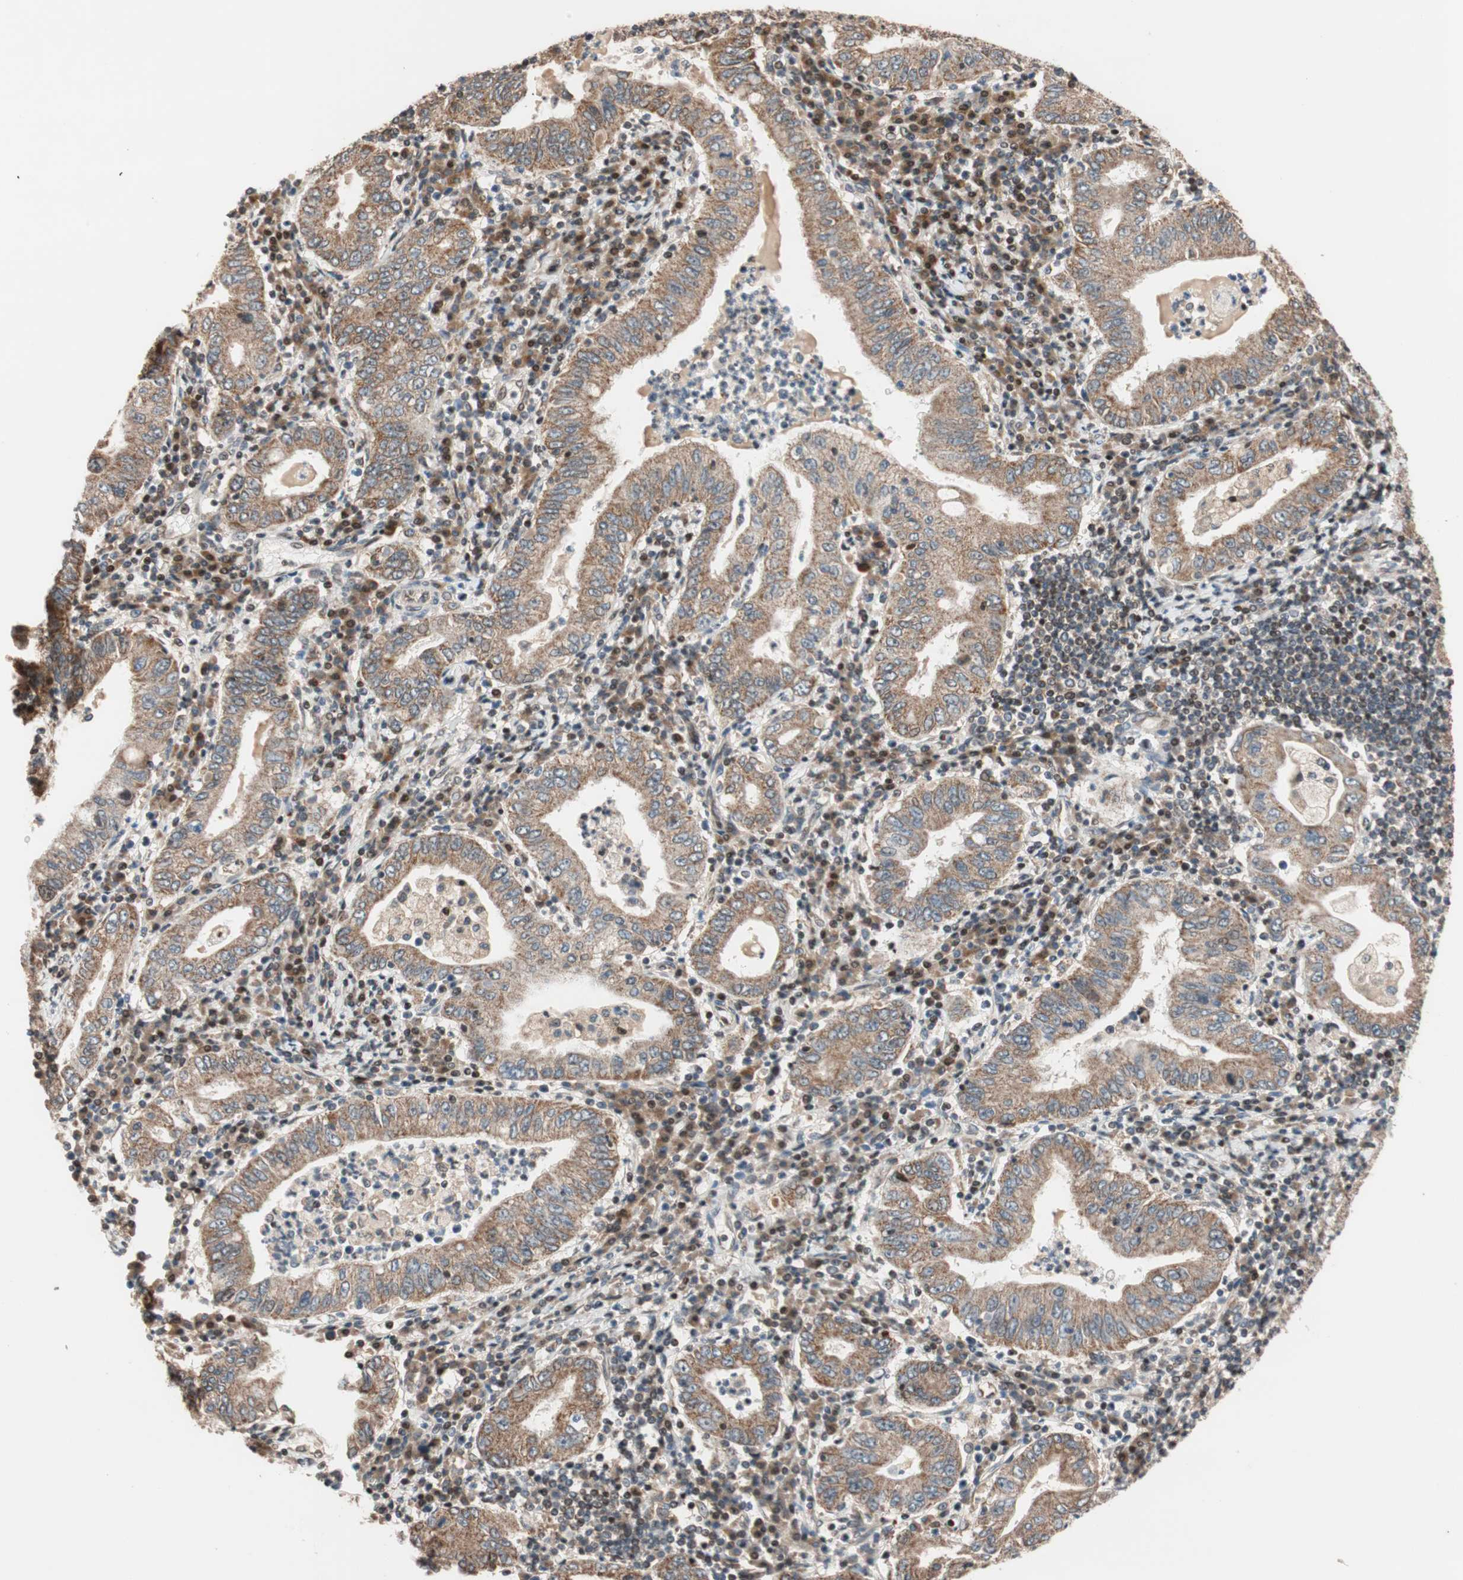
{"staining": {"intensity": "moderate", "quantity": ">75%", "location": "cytoplasmic/membranous"}, "tissue": "stomach cancer", "cell_type": "Tumor cells", "image_type": "cancer", "snomed": [{"axis": "morphology", "description": "Normal tissue, NOS"}, {"axis": "morphology", "description": "Adenocarcinoma, NOS"}, {"axis": "topography", "description": "Esophagus"}, {"axis": "topography", "description": "Stomach, upper"}, {"axis": "topography", "description": "Peripheral nerve tissue"}], "caption": "Tumor cells display moderate cytoplasmic/membranous staining in about >75% of cells in stomach cancer.", "gene": "HECW1", "patient": {"sex": "male", "age": 62}}